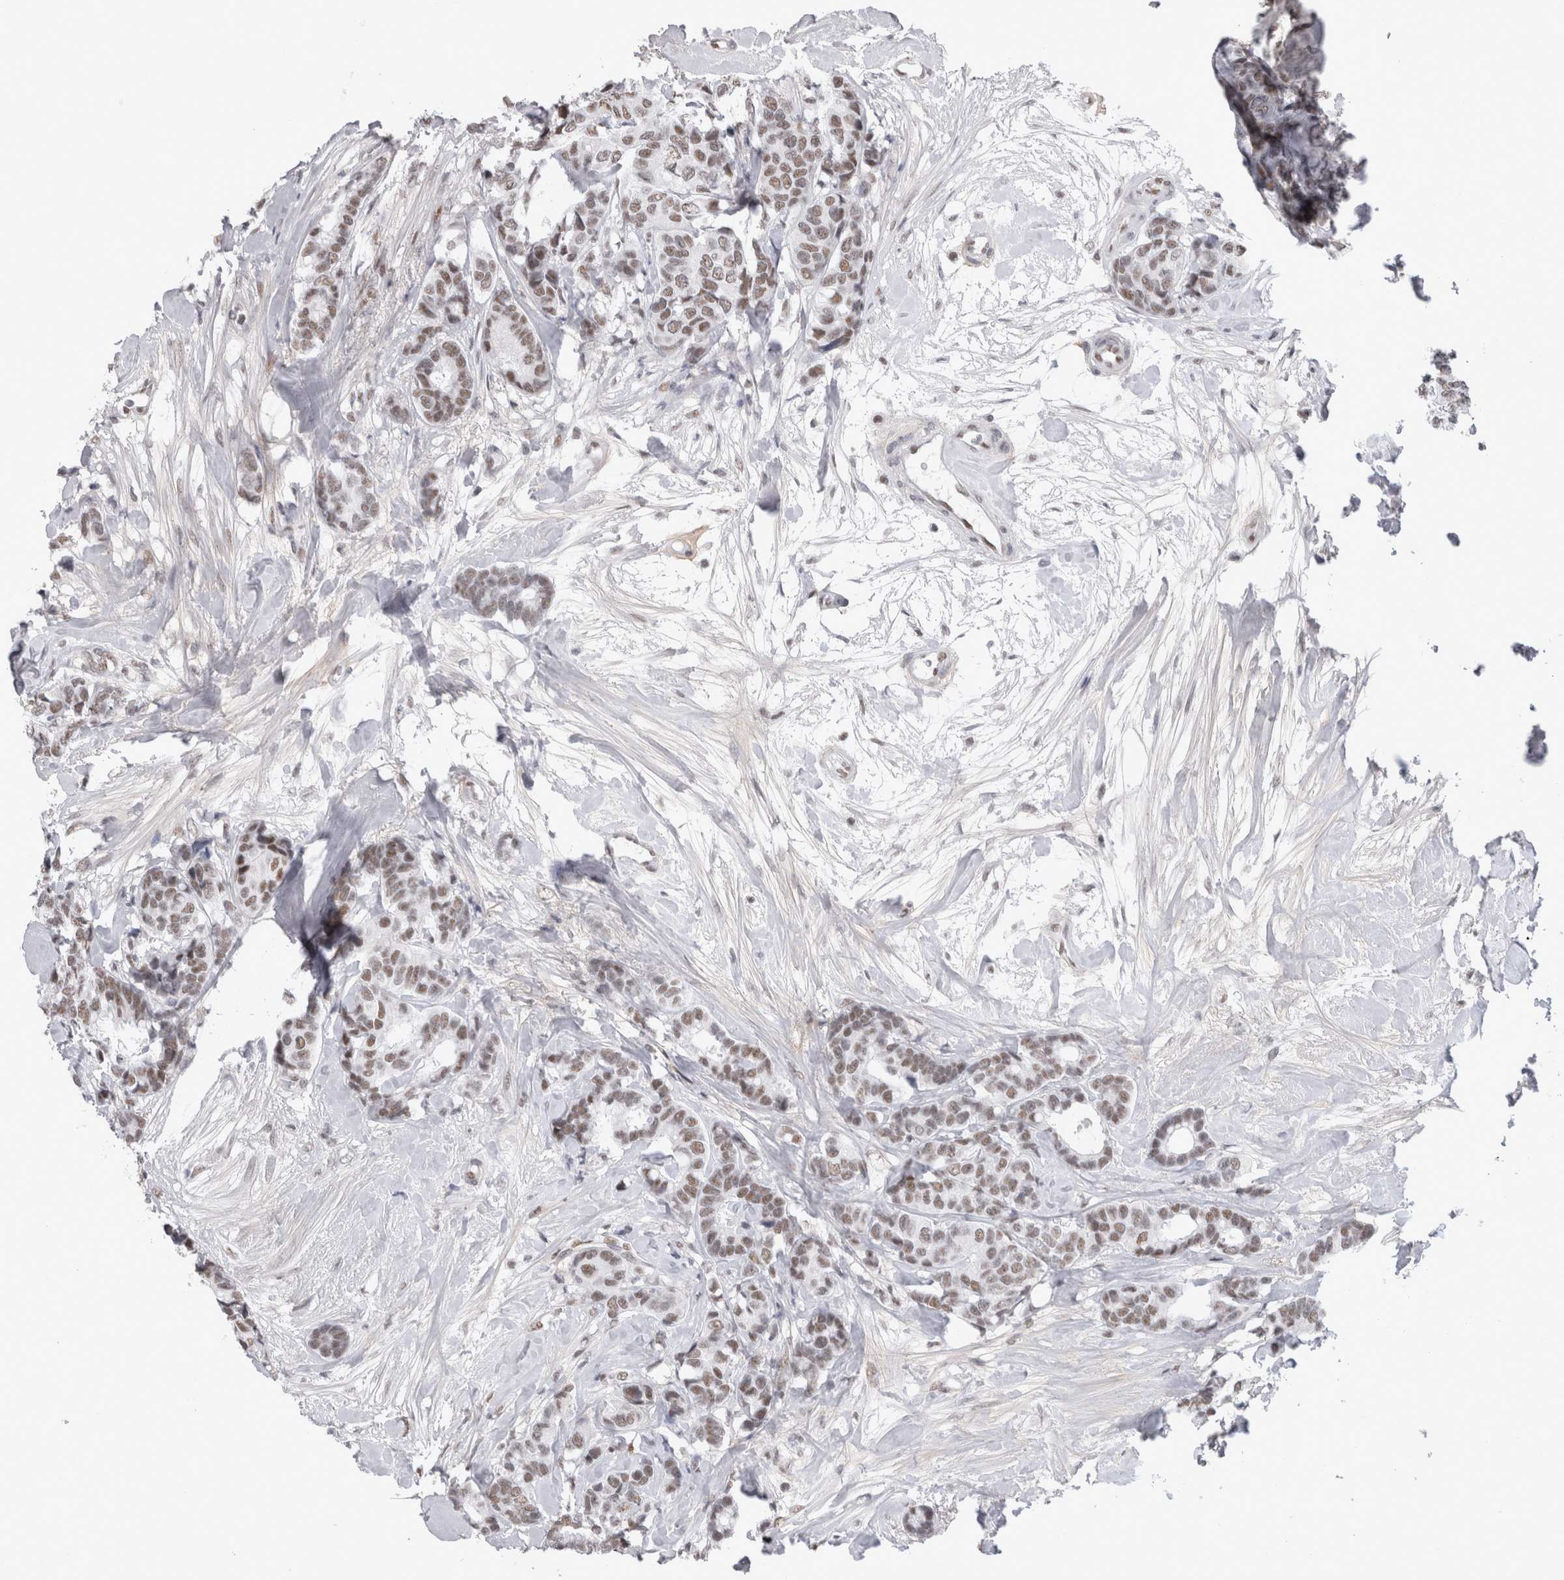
{"staining": {"intensity": "moderate", "quantity": ">75%", "location": "nuclear"}, "tissue": "breast cancer", "cell_type": "Tumor cells", "image_type": "cancer", "snomed": [{"axis": "morphology", "description": "Duct carcinoma"}, {"axis": "topography", "description": "Breast"}], "caption": "IHC image of breast cancer stained for a protein (brown), which demonstrates medium levels of moderate nuclear expression in about >75% of tumor cells.", "gene": "API5", "patient": {"sex": "female", "age": 87}}